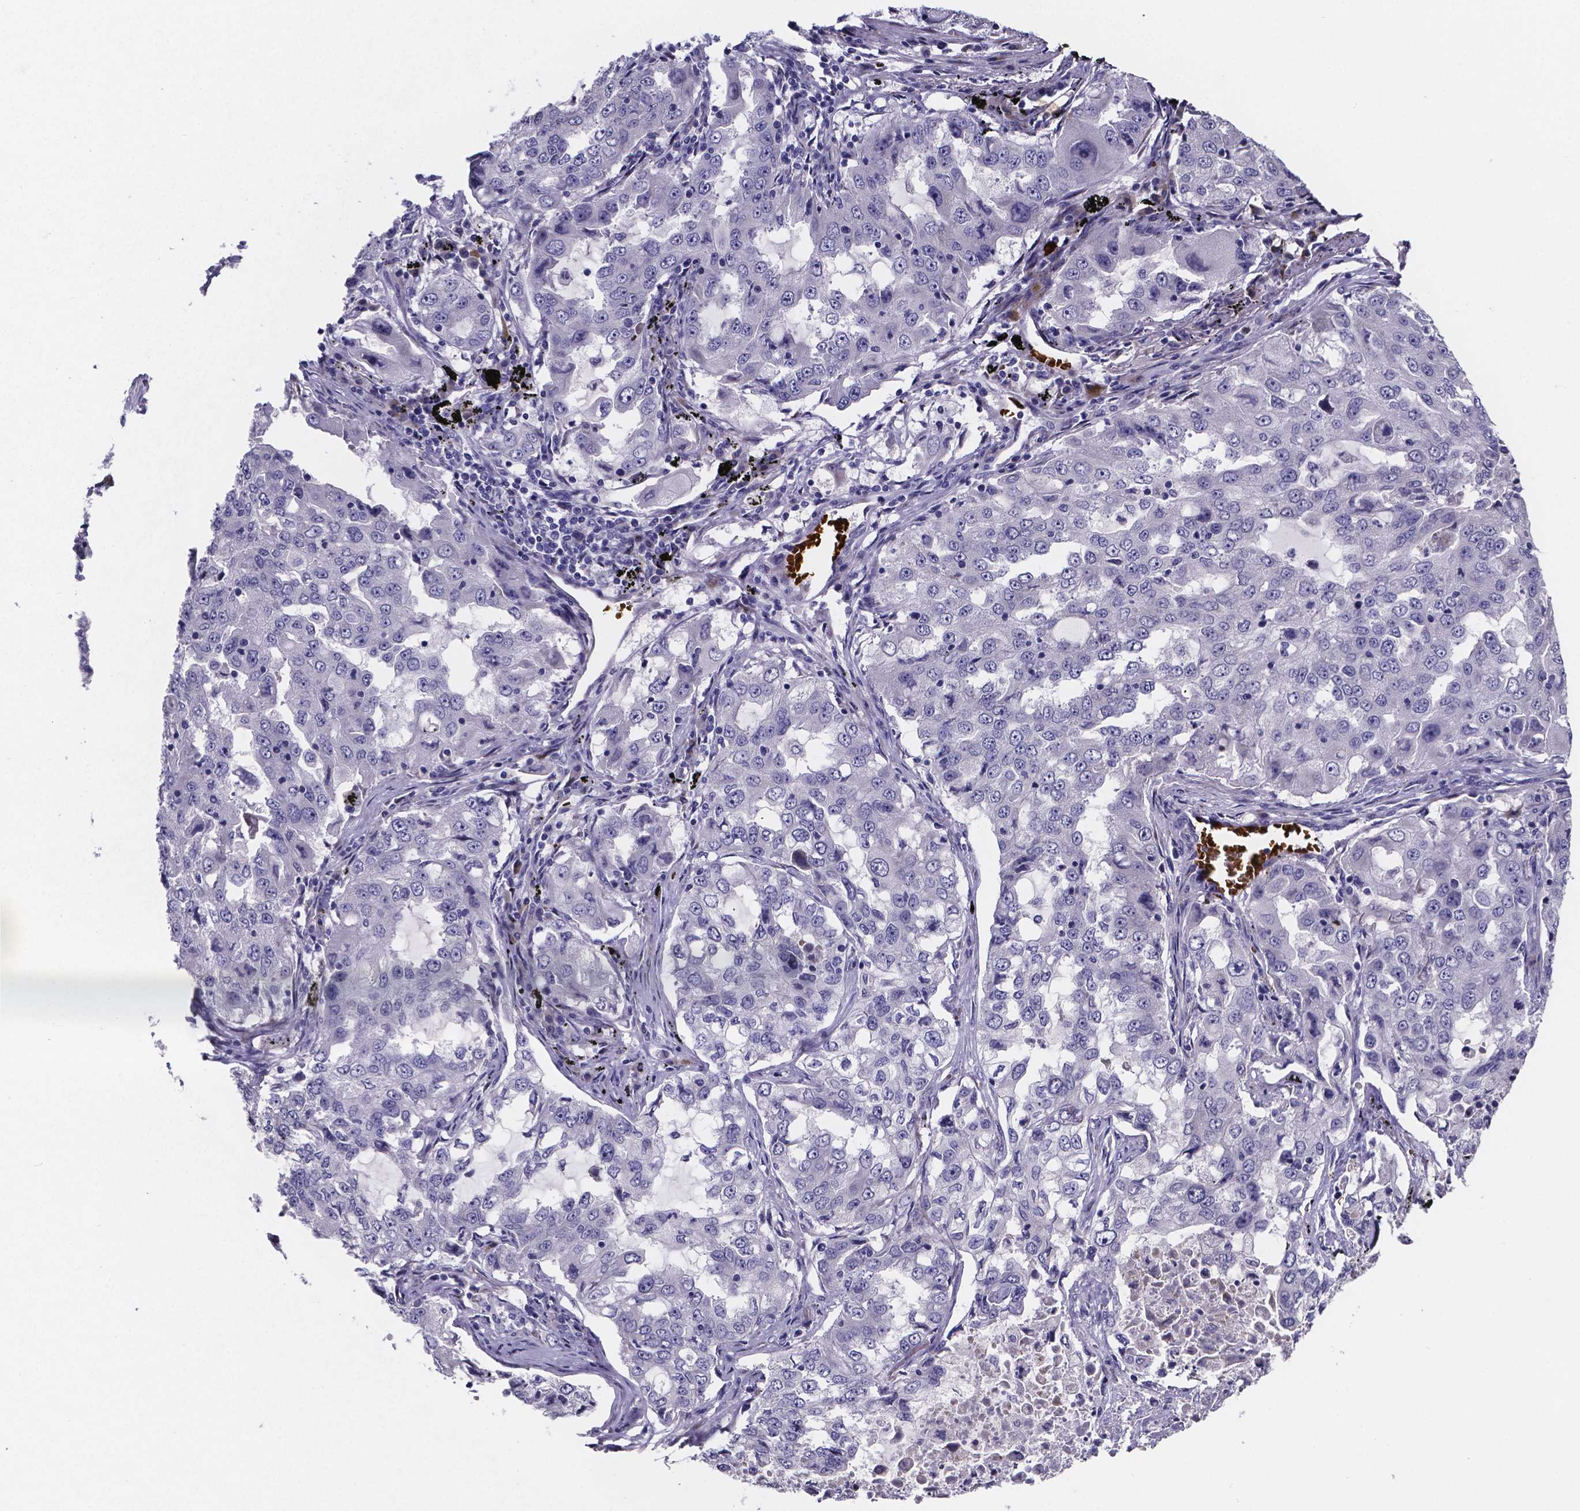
{"staining": {"intensity": "negative", "quantity": "none", "location": "none"}, "tissue": "lung cancer", "cell_type": "Tumor cells", "image_type": "cancer", "snomed": [{"axis": "morphology", "description": "Adenocarcinoma, NOS"}, {"axis": "topography", "description": "Lung"}], "caption": "There is no significant expression in tumor cells of lung cancer (adenocarcinoma).", "gene": "GABRA3", "patient": {"sex": "female", "age": 61}}